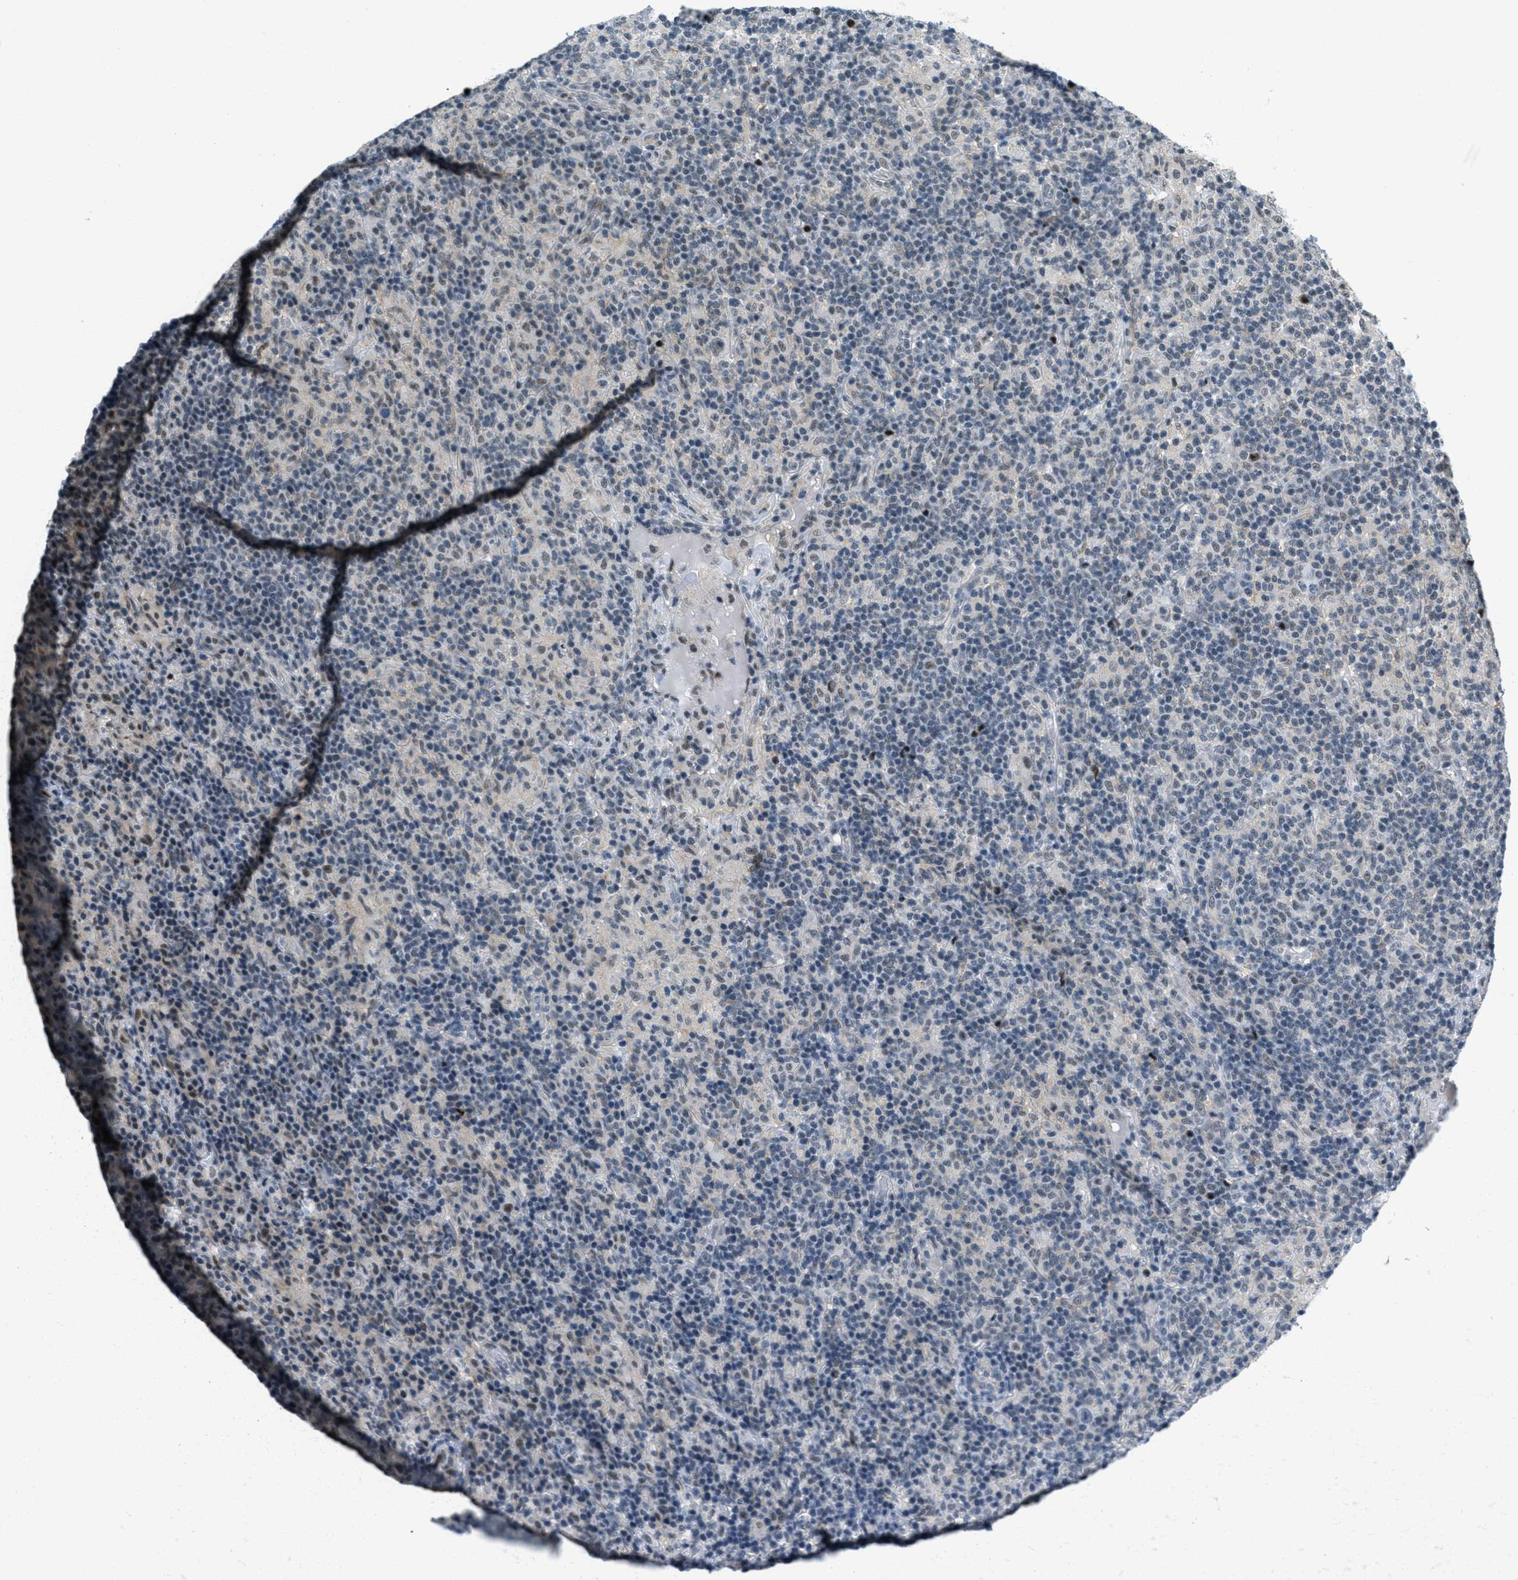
{"staining": {"intensity": "negative", "quantity": "none", "location": "none"}, "tissue": "lymphoma", "cell_type": "Tumor cells", "image_type": "cancer", "snomed": [{"axis": "morphology", "description": "Hodgkin's disease, NOS"}, {"axis": "topography", "description": "Lymph node"}], "caption": "IHC photomicrograph of Hodgkin's disease stained for a protein (brown), which exhibits no expression in tumor cells.", "gene": "ZDHHC23", "patient": {"sex": "male", "age": 70}}